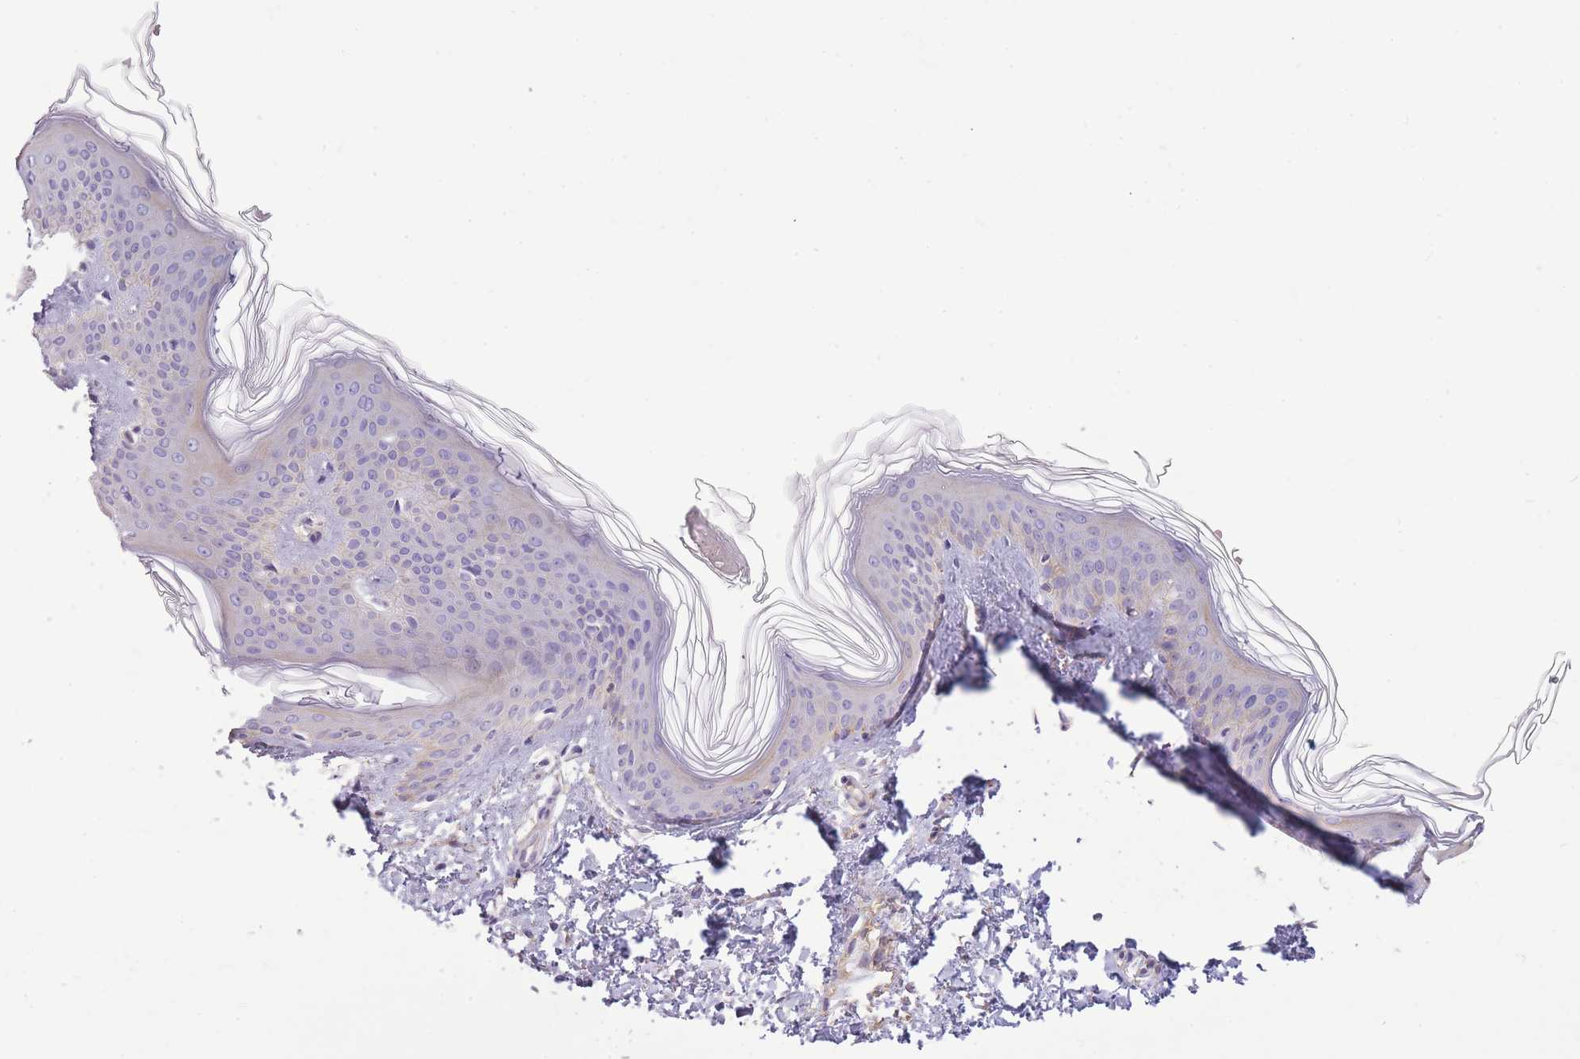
{"staining": {"intensity": "negative", "quantity": "none", "location": "none"}, "tissue": "skin", "cell_type": "Fibroblasts", "image_type": "normal", "snomed": [{"axis": "morphology", "description": "Normal tissue, NOS"}, {"axis": "topography", "description": "Skin"}], "caption": "IHC micrograph of benign human skin stained for a protein (brown), which displays no positivity in fibroblasts. The staining was performed using DAB (3,3'-diaminobenzidine) to visualize the protein expression in brown, while the nuclei were stained in blue with hematoxylin (Magnification: 20x).", "gene": "ADD1", "patient": {"sex": "female", "age": 41}}